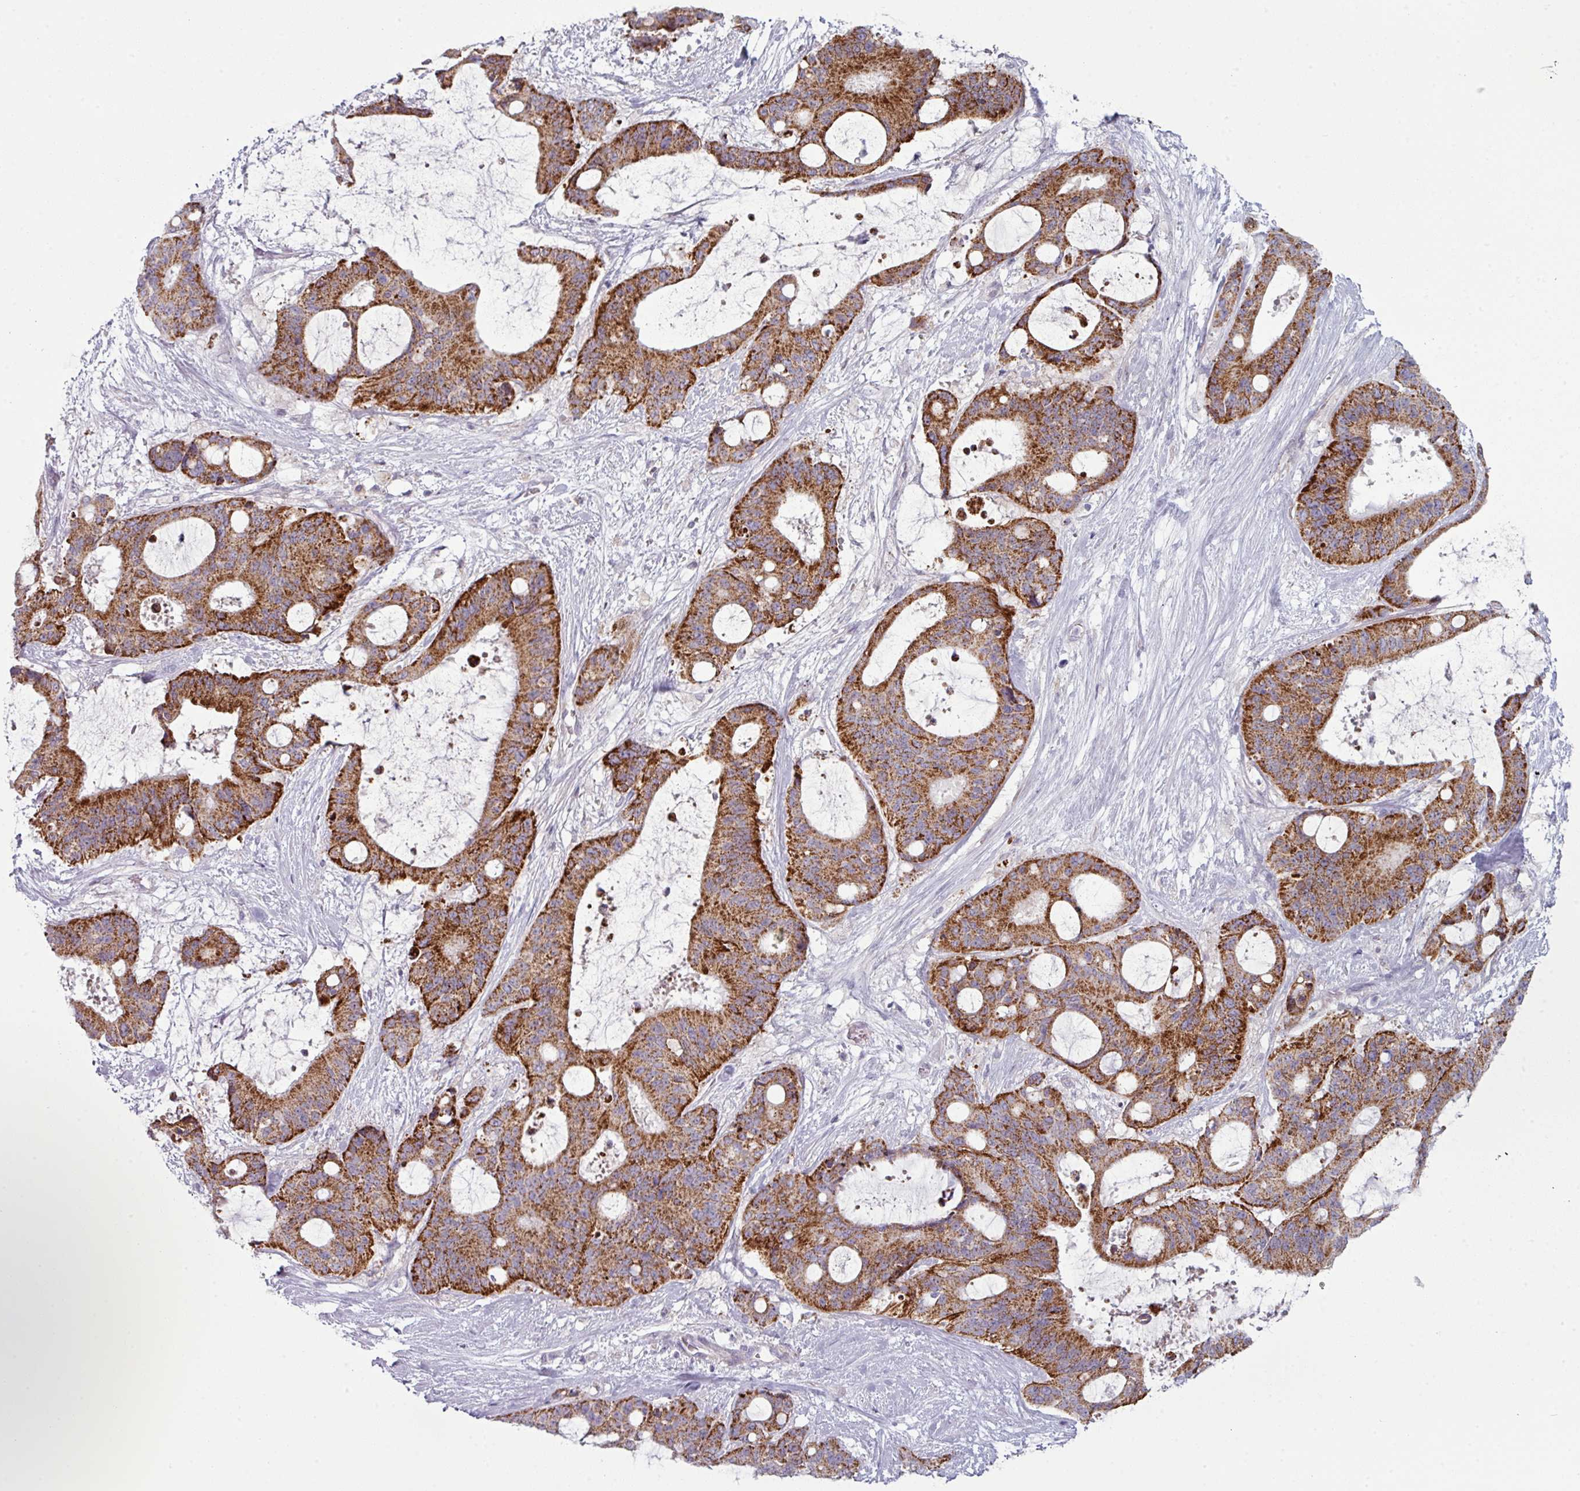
{"staining": {"intensity": "strong", "quantity": ">75%", "location": "cytoplasmic/membranous"}, "tissue": "liver cancer", "cell_type": "Tumor cells", "image_type": "cancer", "snomed": [{"axis": "morphology", "description": "Normal tissue, NOS"}, {"axis": "morphology", "description": "Cholangiocarcinoma"}, {"axis": "topography", "description": "Liver"}, {"axis": "topography", "description": "Peripheral nerve tissue"}], "caption": "Strong cytoplasmic/membranous protein expression is identified in about >75% of tumor cells in liver cholangiocarcinoma. The staining was performed using DAB (3,3'-diaminobenzidine) to visualize the protein expression in brown, while the nuclei were stained in blue with hematoxylin (Magnification: 20x).", "gene": "ZNF615", "patient": {"sex": "female", "age": 73}}